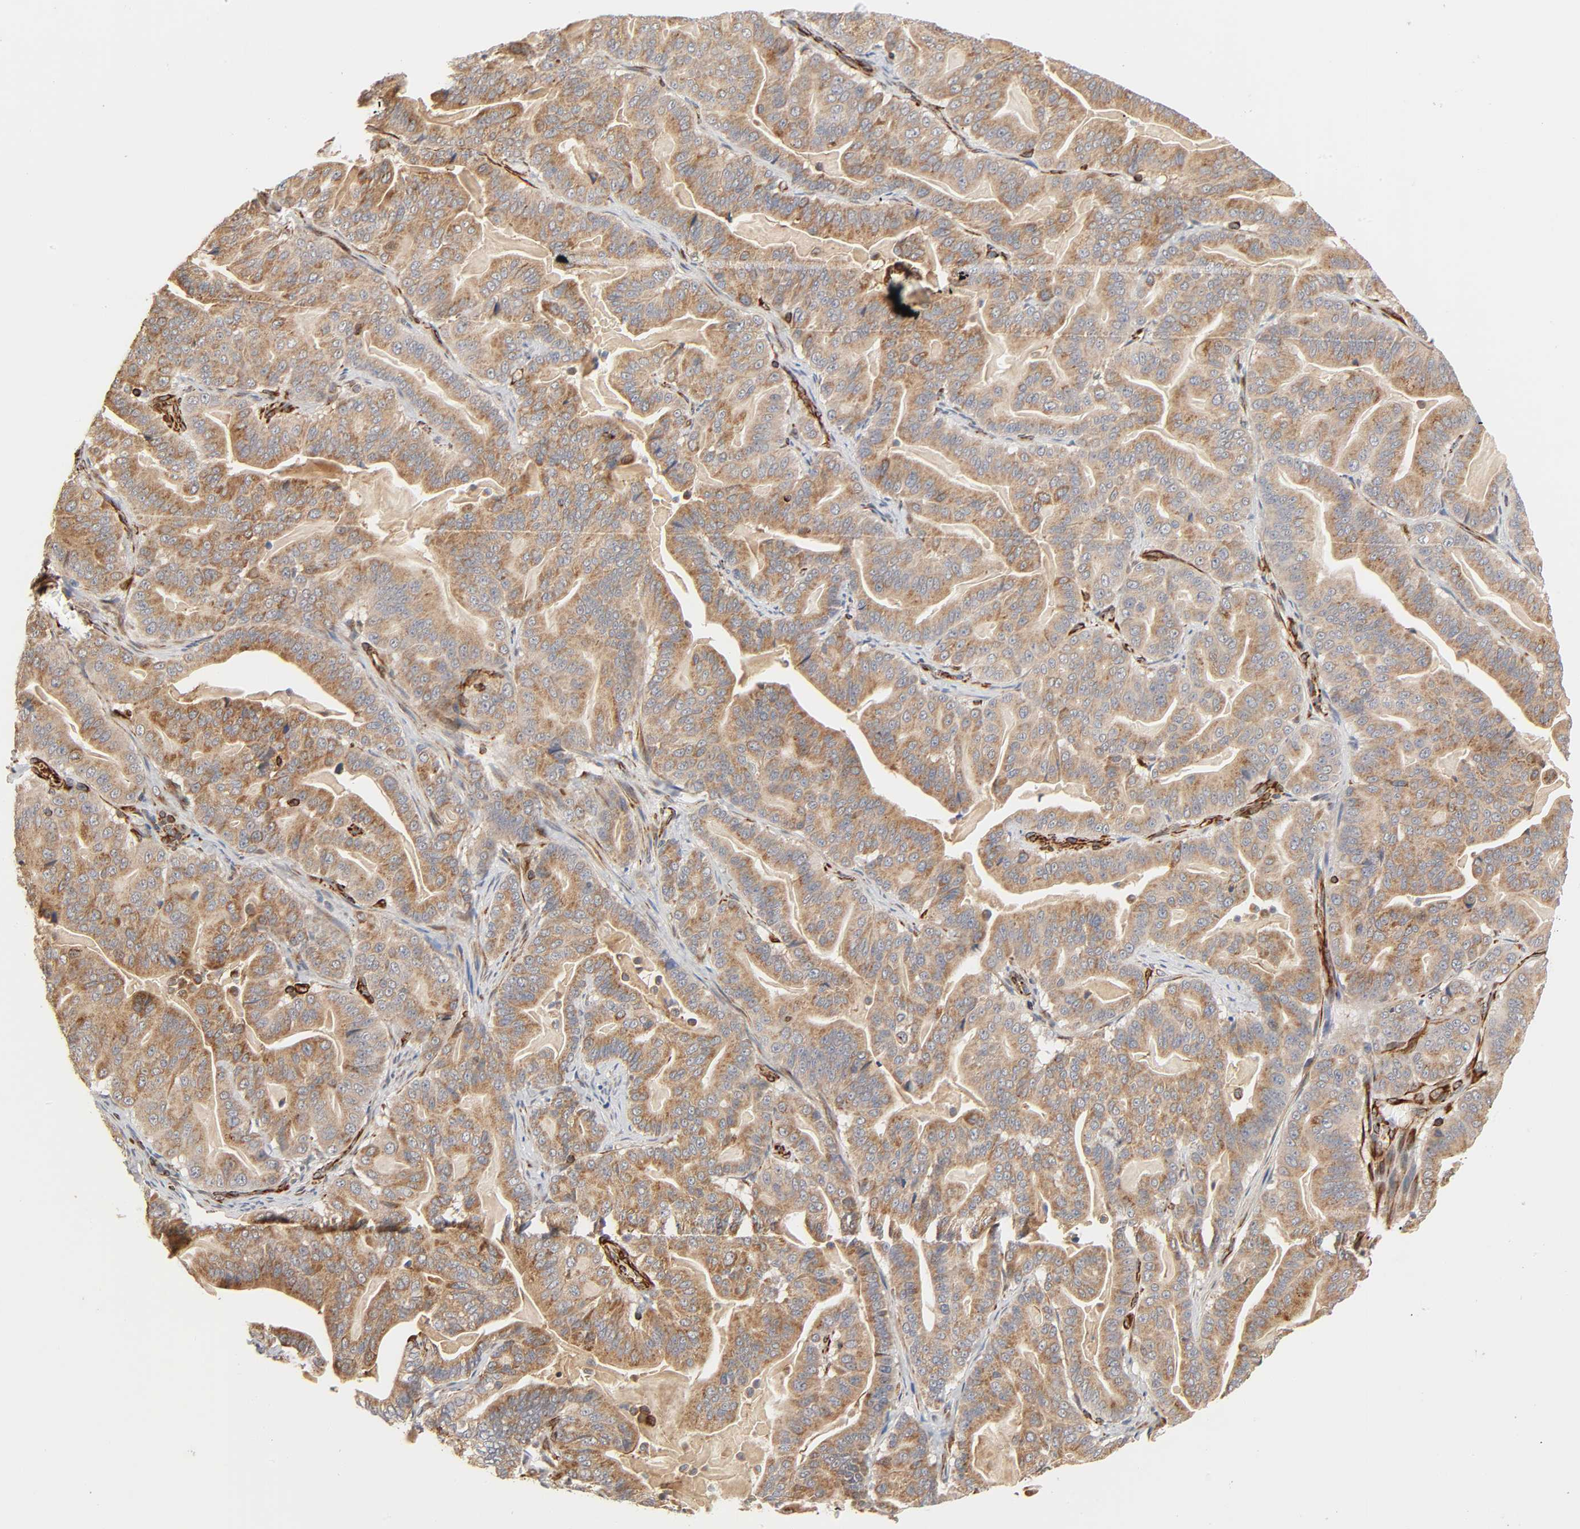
{"staining": {"intensity": "moderate", "quantity": ">75%", "location": "cytoplasmic/membranous"}, "tissue": "pancreatic cancer", "cell_type": "Tumor cells", "image_type": "cancer", "snomed": [{"axis": "morphology", "description": "Adenocarcinoma, NOS"}, {"axis": "topography", "description": "Pancreas"}], "caption": "Protein expression analysis of human pancreatic adenocarcinoma reveals moderate cytoplasmic/membranous positivity in approximately >75% of tumor cells. Using DAB (brown) and hematoxylin (blue) stains, captured at high magnification using brightfield microscopy.", "gene": "REEP6", "patient": {"sex": "male", "age": 63}}